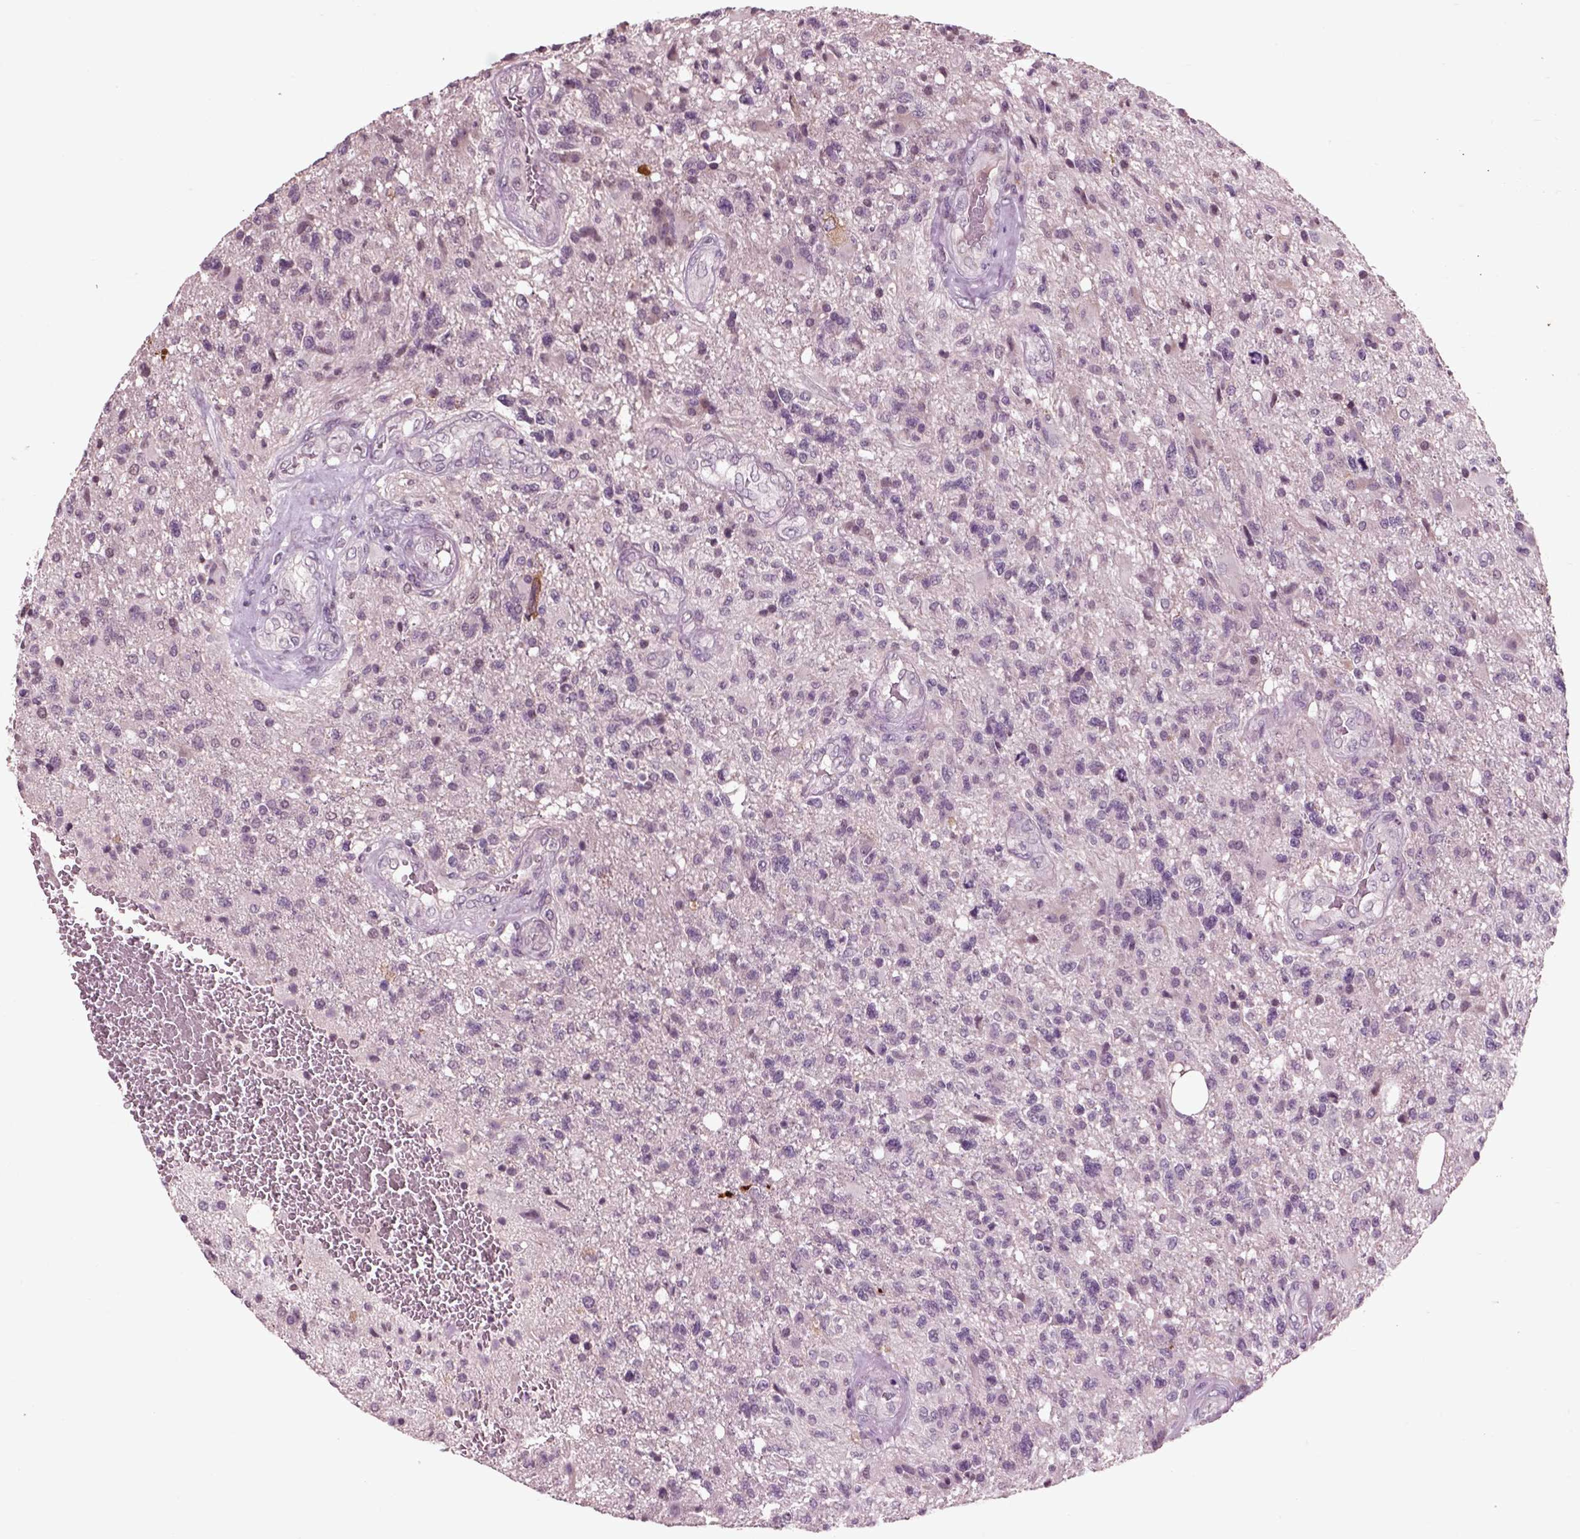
{"staining": {"intensity": "negative", "quantity": "none", "location": "none"}, "tissue": "glioma", "cell_type": "Tumor cells", "image_type": "cancer", "snomed": [{"axis": "morphology", "description": "Glioma, malignant, High grade"}, {"axis": "topography", "description": "Brain"}], "caption": "A high-resolution image shows immunohistochemistry staining of glioma, which reveals no significant expression in tumor cells.", "gene": "CHGB", "patient": {"sex": "male", "age": 56}}